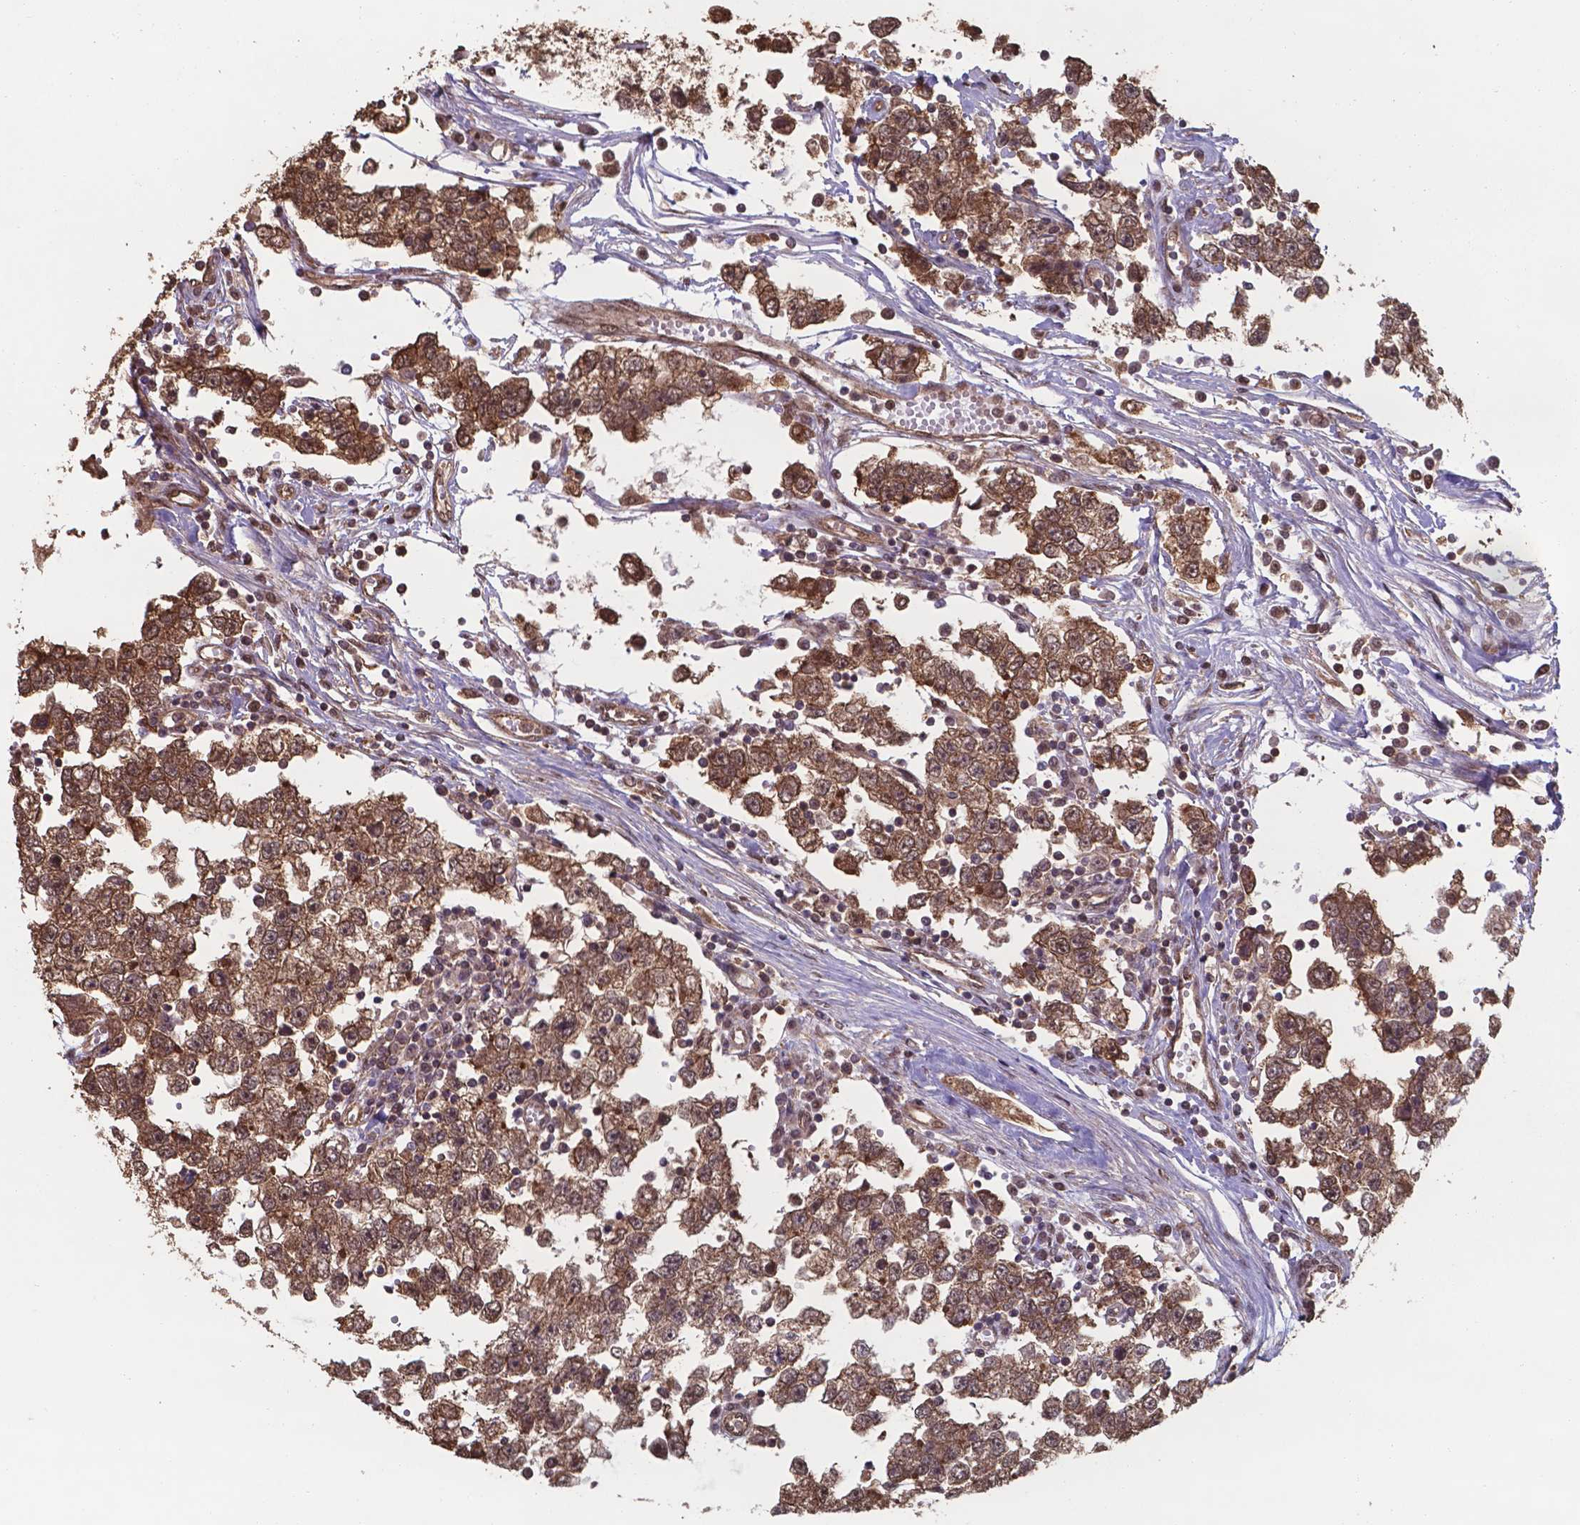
{"staining": {"intensity": "moderate", "quantity": ">75%", "location": "cytoplasmic/membranous,nuclear"}, "tissue": "testis cancer", "cell_type": "Tumor cells", "image_type": "cancer", "snomed": [{"axis": "morphology", "description": "Seminoma, NOS"}, {"axis": "topography", "description": "Testis"}], "caption": "Testis cancer (seminoma) stained with DAB (3,3'-diaminobenzidine) IHC reveals medium levels of moderate cytoplasmic/membranous and nuclear positivity in about >75% of tumor cells. (brown staining indicates protein expression, while blue staining denotes nuclei).", "gene": "CHP2", "patient": {"sex": "male", "age": 34}}